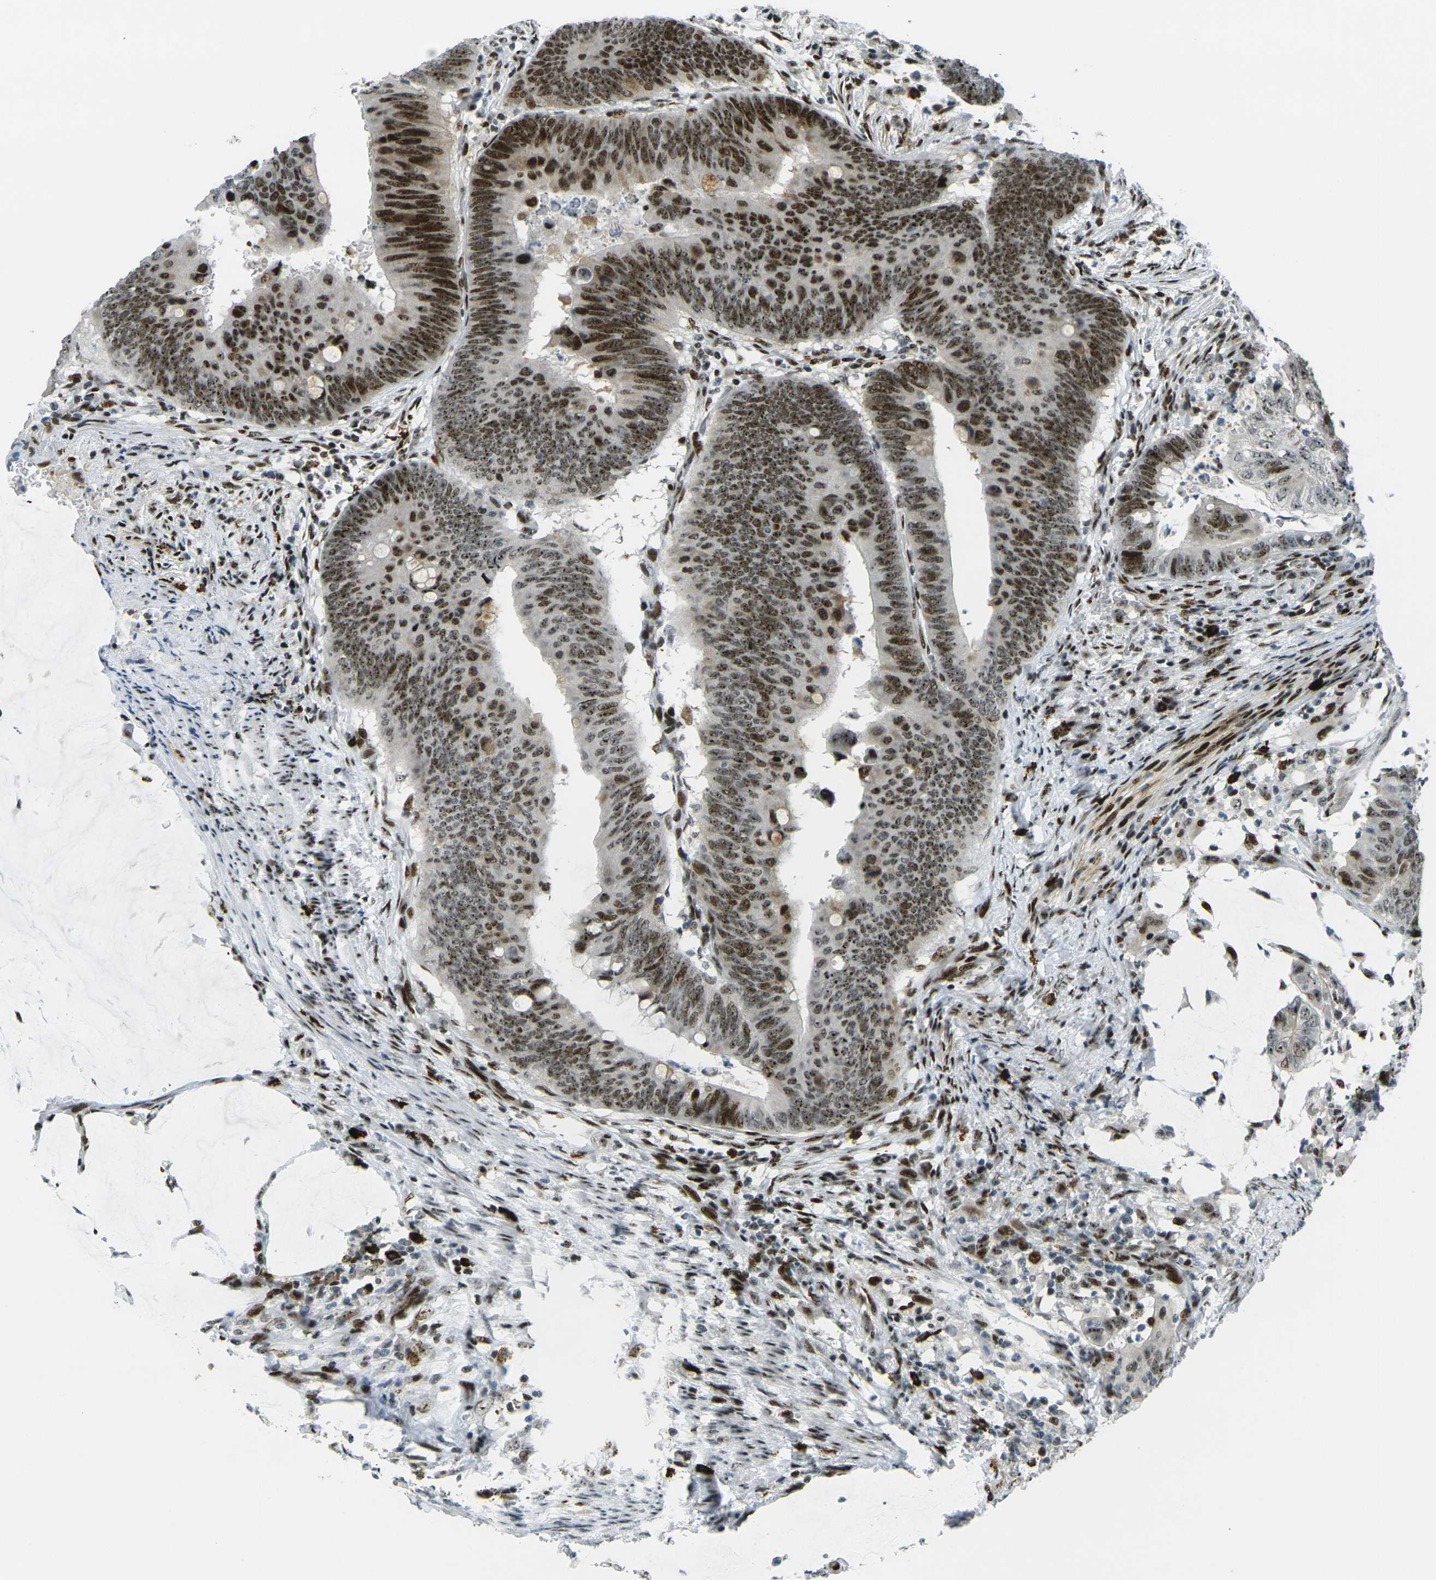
{"staining": {"intensity": "strong", "quantity": ">75%", "location": "nuclear"}, "tissue": "colorectal cancer", "cell_type": "Tumor cells", "image_type": "cancer", "snomed": [{"axis": "morphology", "description": "Normal tissue, NOS"}, {"axis": "morphology", "description": "Adenocarcinoma, NOS"}, {"axis": "topography", "description": "Rectum"}, {"axis": "topography", "description": "Peripheral nerve tissue"}], "caption": "This image exhibits IHC staining of colorectal cancer, with high strong nuclear positivity in about >75% of tumor cells.", "gene": "UBE2C", "patient": {"sex": "male", "age": 92}}